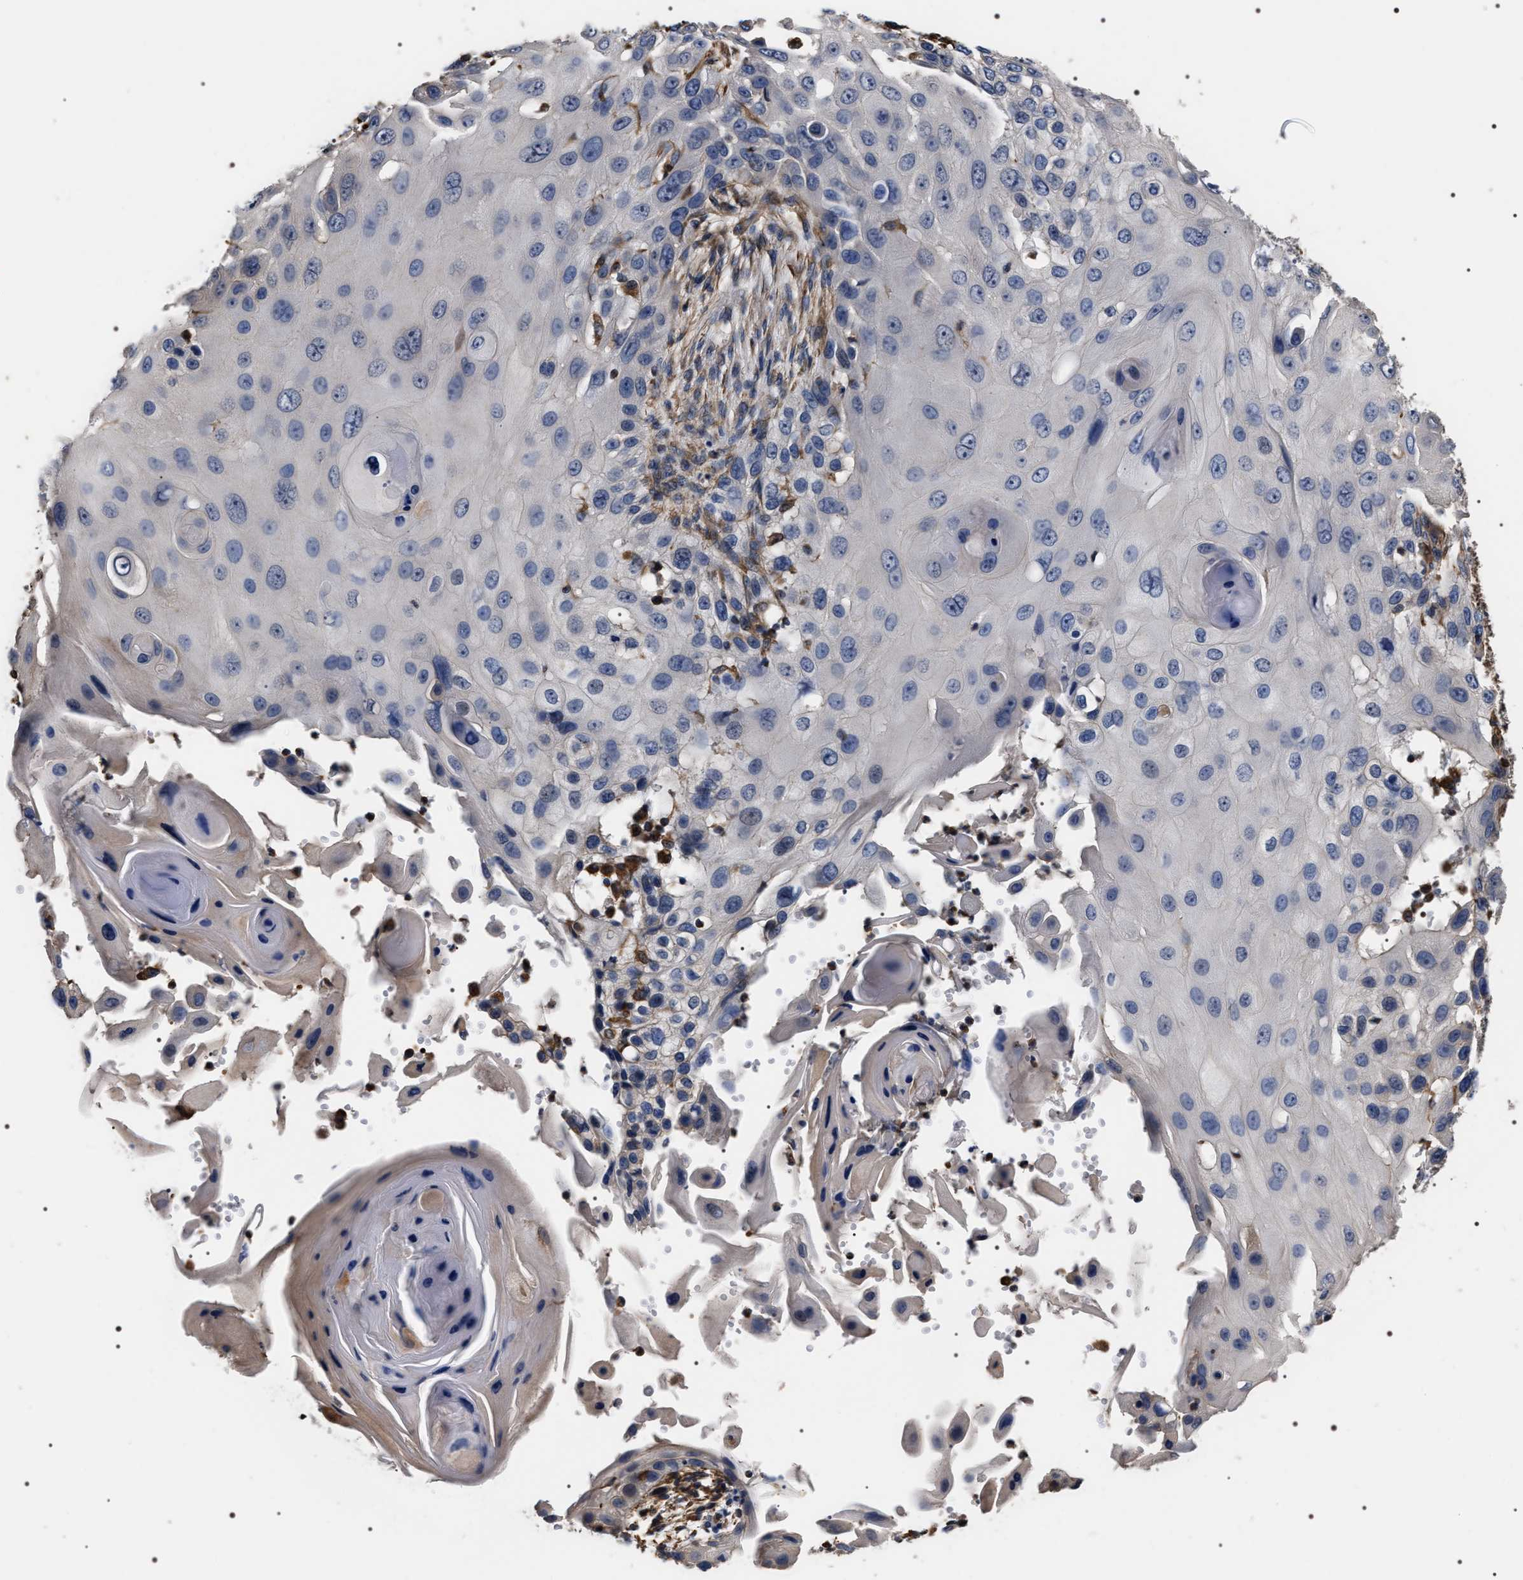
{"staining": {"intensity": "negative", "quantity": "none", "location": "none"}, "tissue": "skin cancer", "cell_type": "Tumor cells", "image_type": "cancer", "snomed": [{"axis": "morphology", "description": "Squamous cell carcinoma, NOS"}, {"axis": "topography", "description": "Skin"}], "caption": "Image shows no significant protein positivity in tumor cells of skin cancer (squamous cell carcinoma).", "gene": "TSPAN33", "patient": {"sex": "female", "age": 44}}